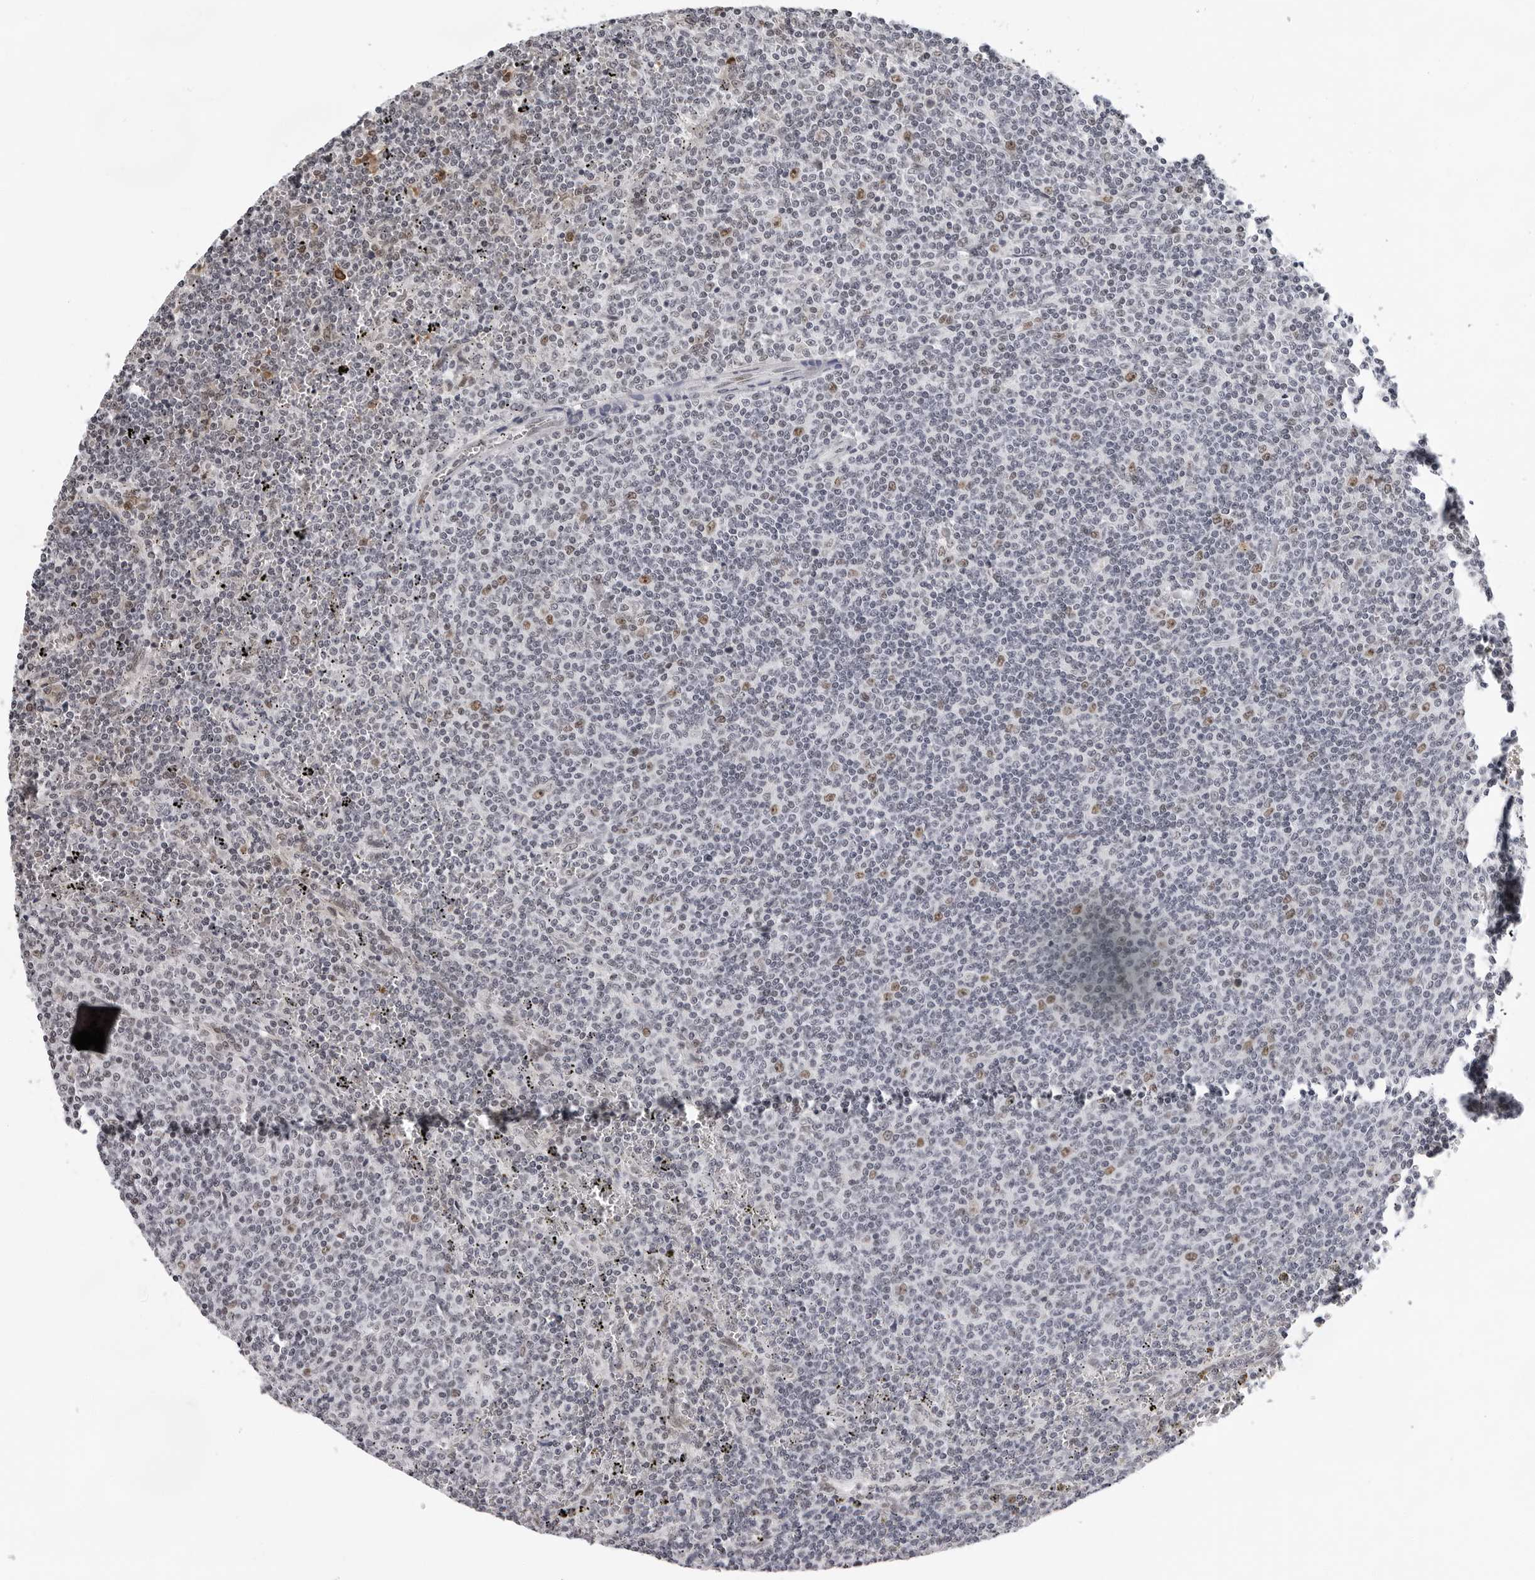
{"staining": {"intensity": "moderate", "quantity": "<25%", "location": "nuclear"}, "tissue": "lymphoma", "cell_type": "Tumor cells", "image_type": "cancer", "snomed": [{"axis": "morphology", "description": "Malignant lymphoma, non-Hodgkin's type, Low grade"}, {"axis": "topography", "description": "Spleen"}], "caption": "IHC image of neoplastic tissue: low-grade malignant lymphoma, non-Hodgkin's type stained using IHC shows low levels of moderate protein expression localized specifically in the nuclear of tumor cells, appearing as a nuclear brown color.", "gene": "USP1", "patient": {"sex": "female", "age": 50}}